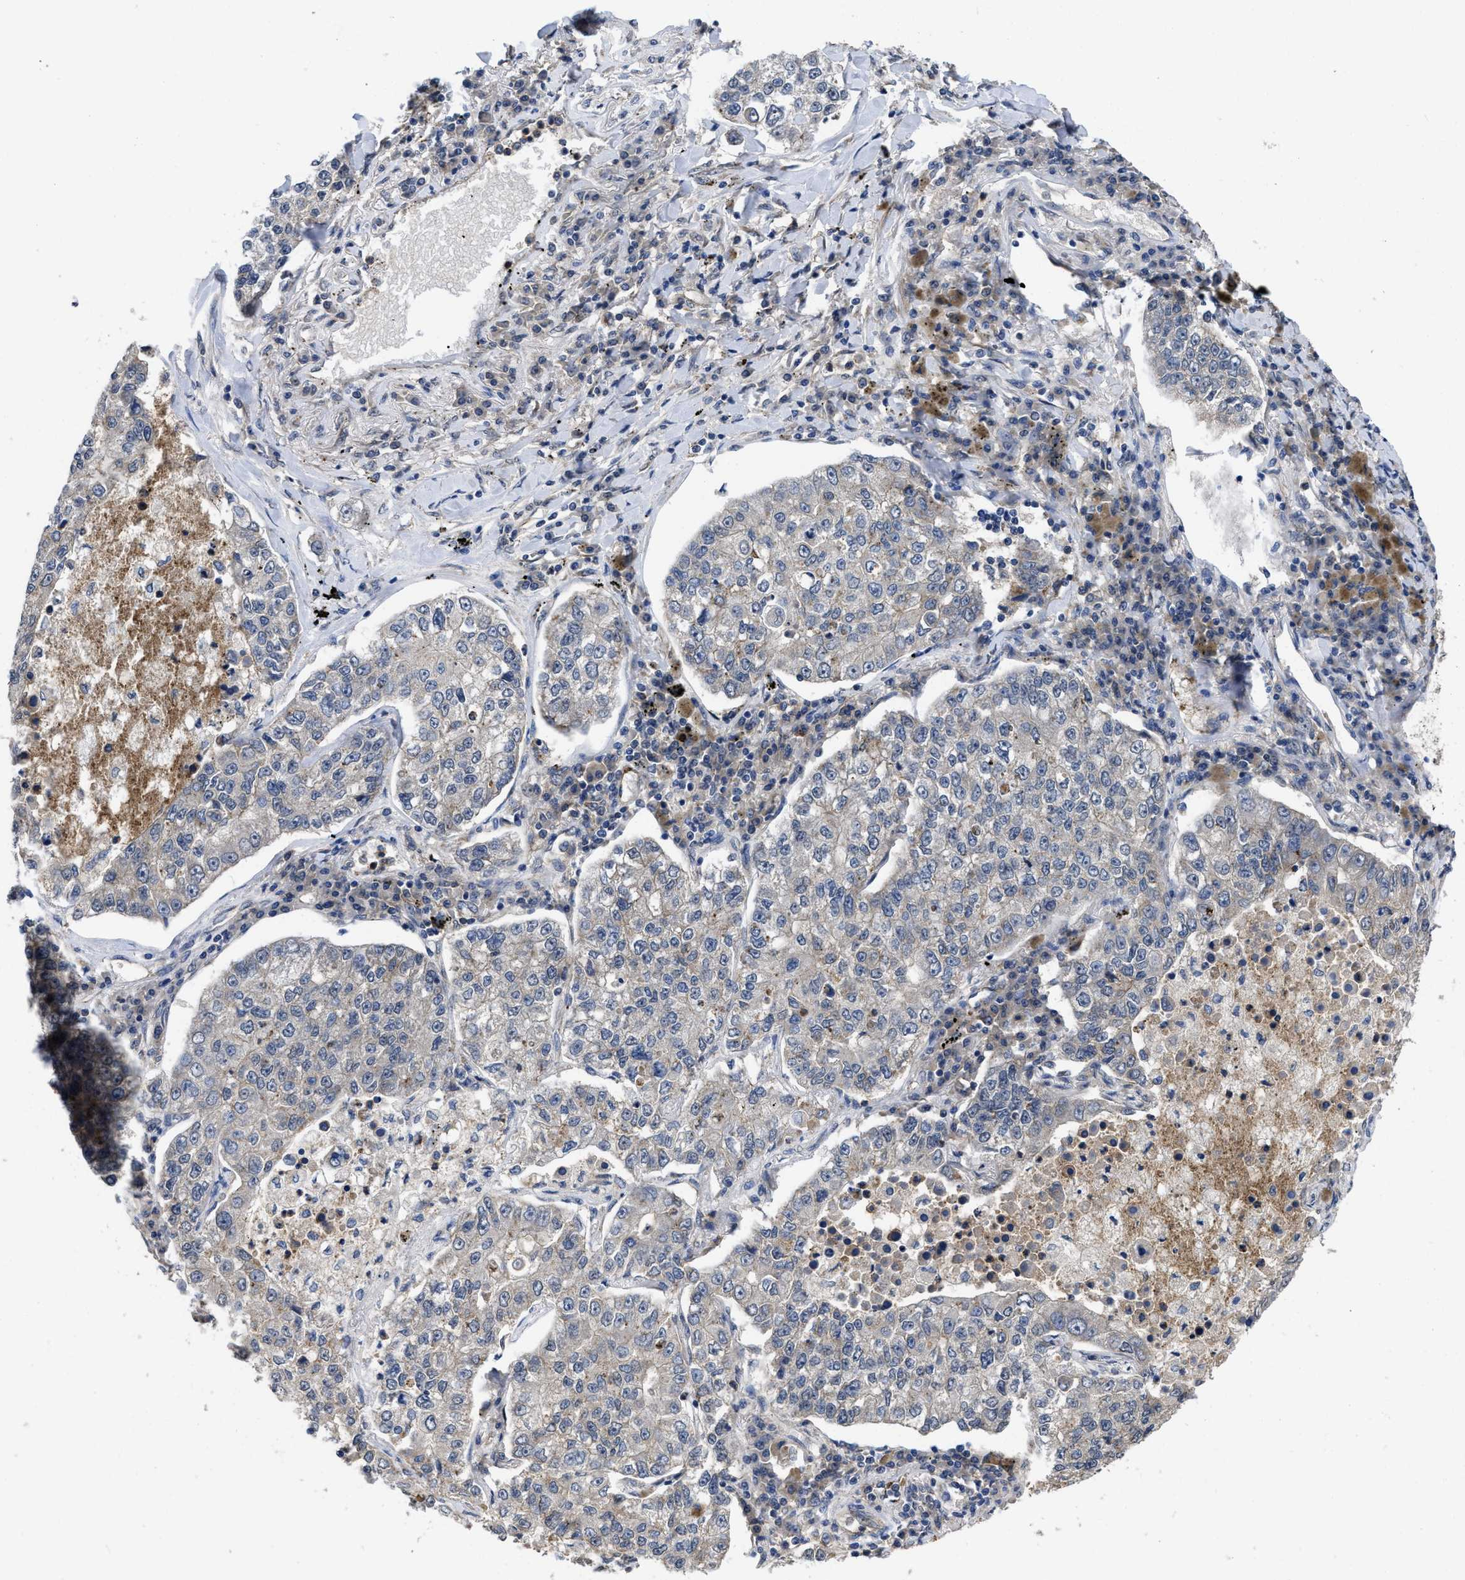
{"staining": {"intensity": "weak", "quantity": "<25%", "location": "cytoplasmic/membranous"}, "tissue": "lung cancer", "cell_type": "Tumor cells", "image_type": "cancer", "snomed": [{"axis": "morphology", "description": "Adenocarcinoma, NOS"}, {"axis": "topography", "description": "Lung"}], "caption": "Immunohistochemistry of adenocarcinoma (lung) reveals no staining in tumor cells.", "gene": "PKD2", "patient": {"sex": "male", "age": 49}}